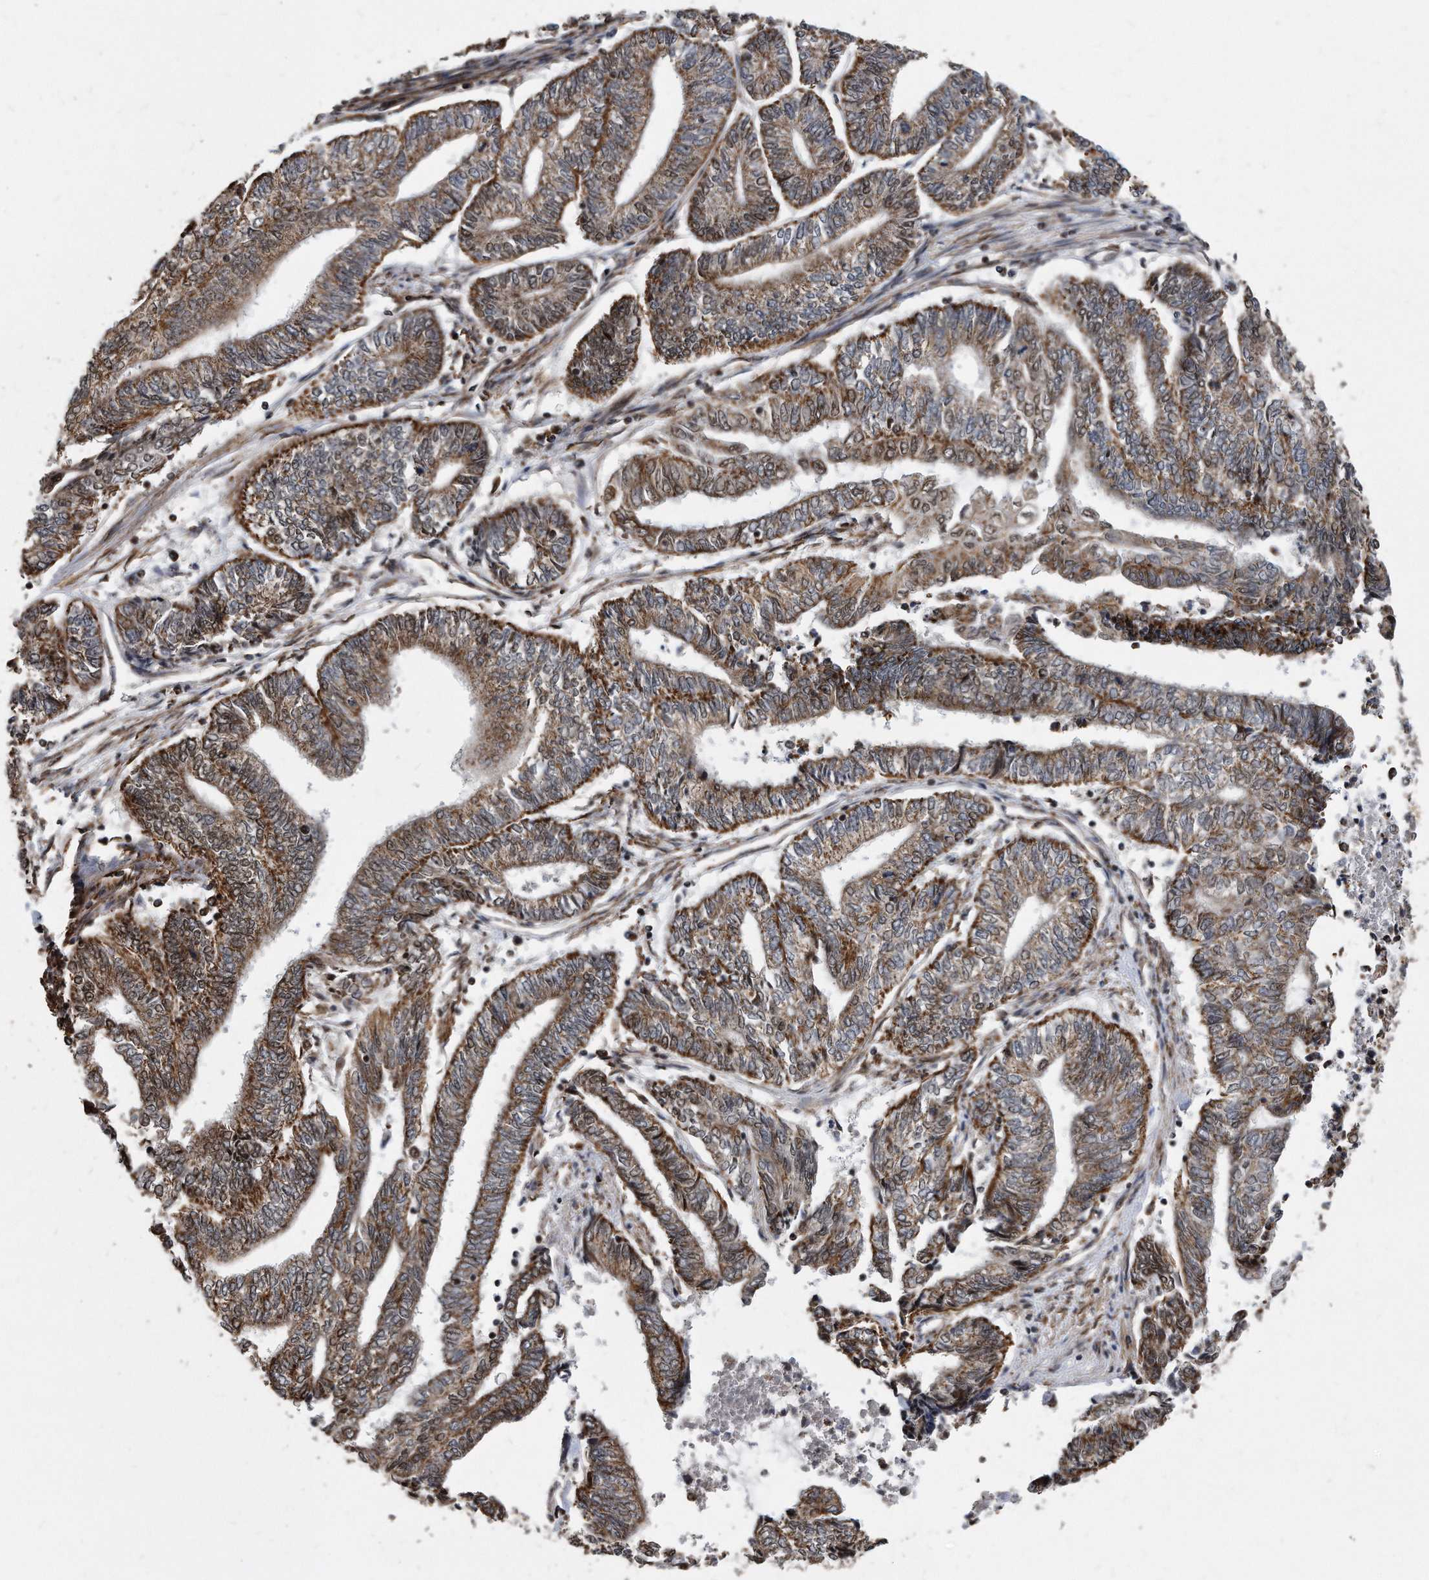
{"staining": {"intensity": "moderate", "quantity": ">75%", "location": "cytoplasmic/membranous,nuclear"}, "tissue": "endometrial cancer", "cell_type": "Tumor cells", "image_type": "cancer", "snomed": [{"axis": "morphology", "description": "Adenocarcinoma, NOS"}, {"axis": "topography", "description": "Uterus"}, {"axis": "topography", "description": "Endometrium"}], "caption": "IHC histopathology image of neoplastic tissue: human adenocarcinoma (endometrial) stained using immunohistochemistry reveals medium levels of moderate protein expression localized specifically in the cytoplasmic/membranous and nuclear of tumor cells, appearing as a cytoplasmic/membranous and nuclear brown color.", "gene": "DUSP22", "patient": {"sex": "female", "age": 70}}